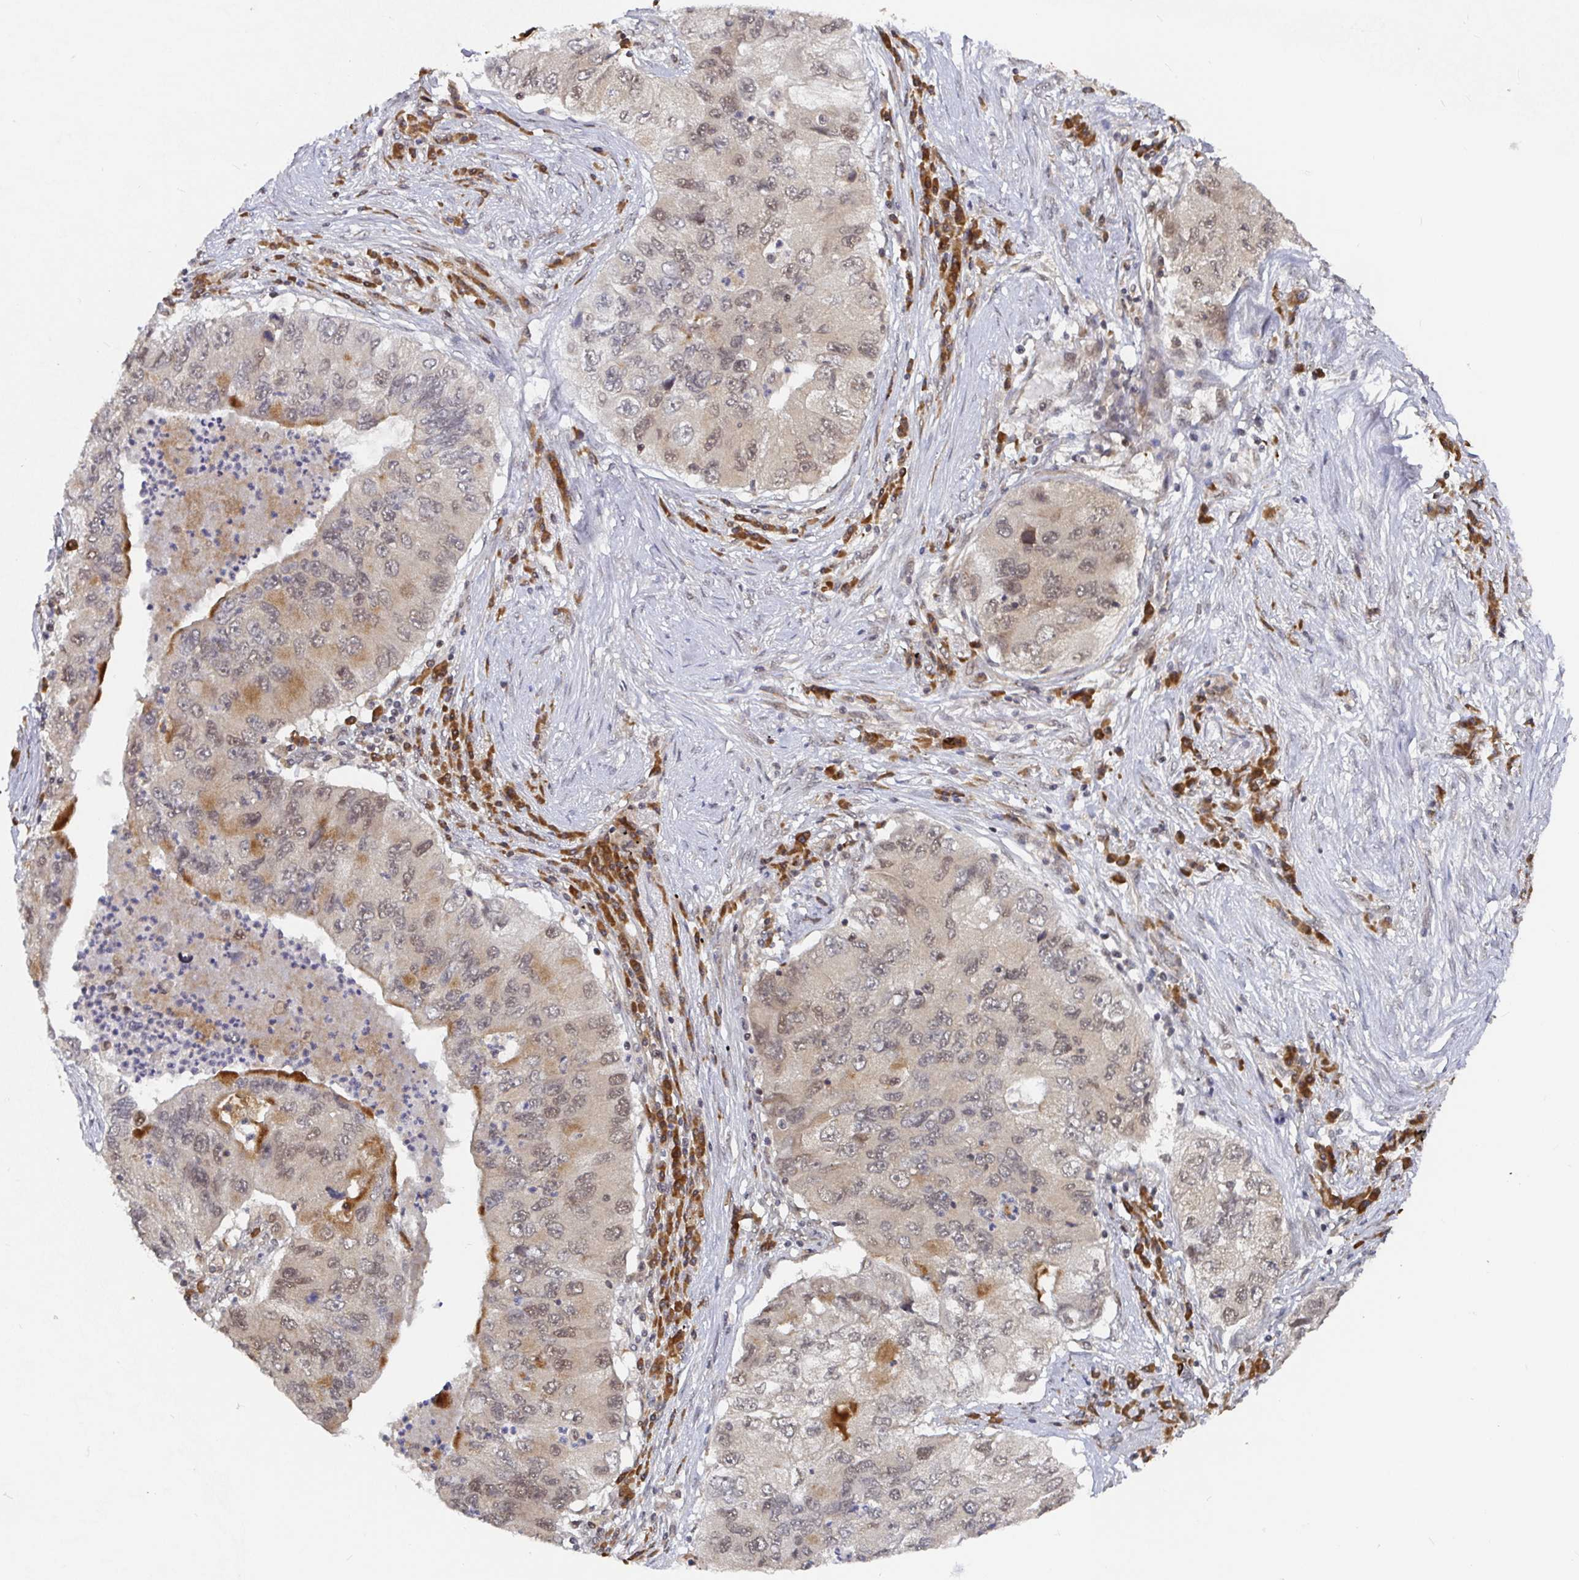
{"staining": {"intensity": "weak", "quantity": "25%-75%", "location": "cytoplasmic/membranous,nuclear"}, "tissue": "lung cancer", "cell_type": "Tumor cells", "image_type": "cancer", "snomed": [{"axis": "morphology", "description": "Adenocarcinoma, NOS"}, {"axis": "morphology", "description": "Adenocarcinoma, metastatic, NOS"}, {"axis": "topography", "description": "Lymph node"}, {"axis": "topography", "description": "Lung"}], "caption": "Weak cytoplasmic/membranous and nuclear staining for a protein is appreciated in approximately 25%-75% of tumor cells of adenocarcinoma (lung) using immunohistochemistry (IHC).", "gene": "ALG1", "patient": {"sex": "female", "age": 54}}